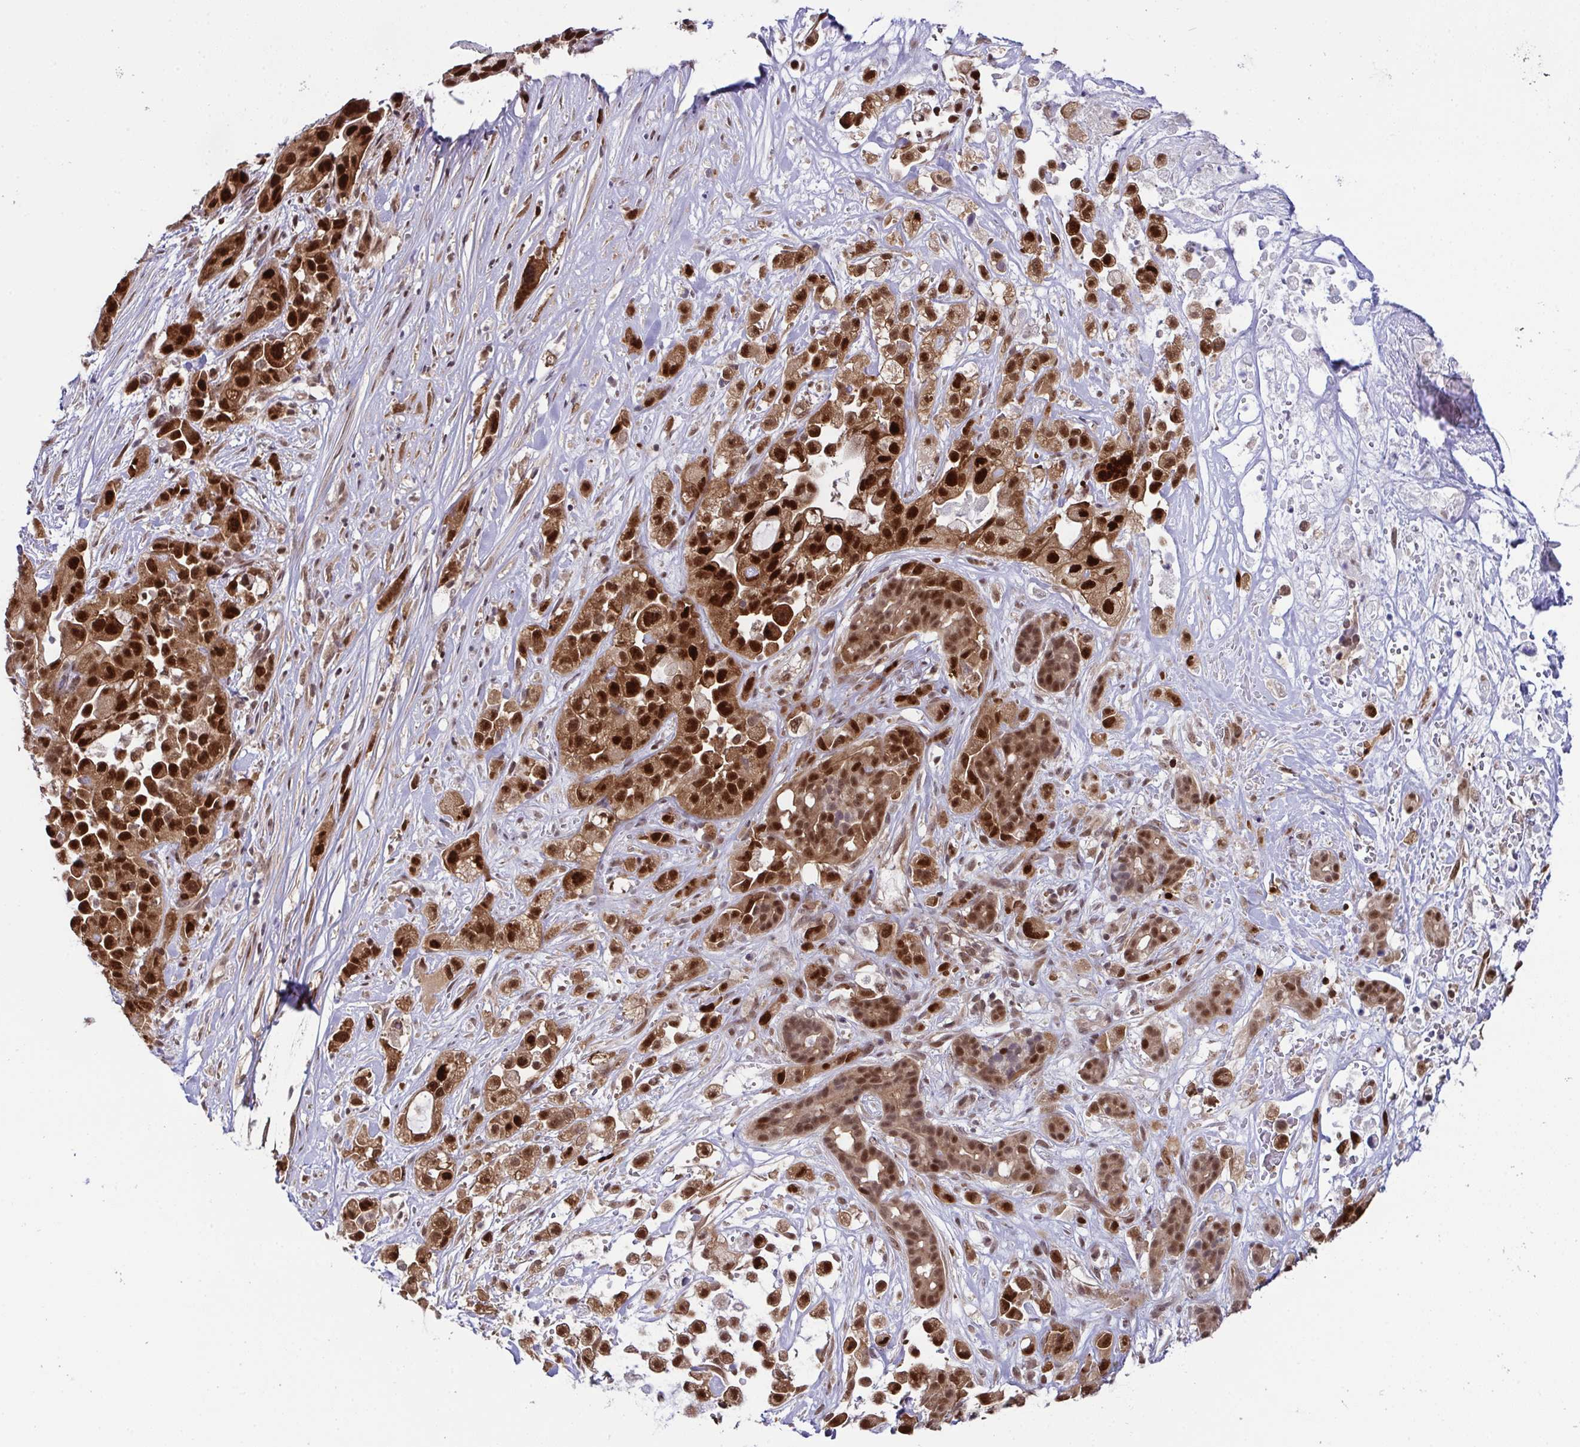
{"staining": {"intensity": "strong", "quantity": ">75%", "location": "nuclear"}, "tissue": "pancreatic cancer", "cell_type": "Tumor cells", "image_type": "cancer", "snomed": [{"axis": "morphology", "description": "Adenocarcinoma, NOS"}, {"axis": "topography", "description": "Pancreas"}], "caption": "Human pancreatic adenocarcinoma stained with a brown dye shows strong nuclear positive expression in about >75% of tumor cells.", "gene": "DNAJB1", "patient": {"sex": "male", "age": 44}}